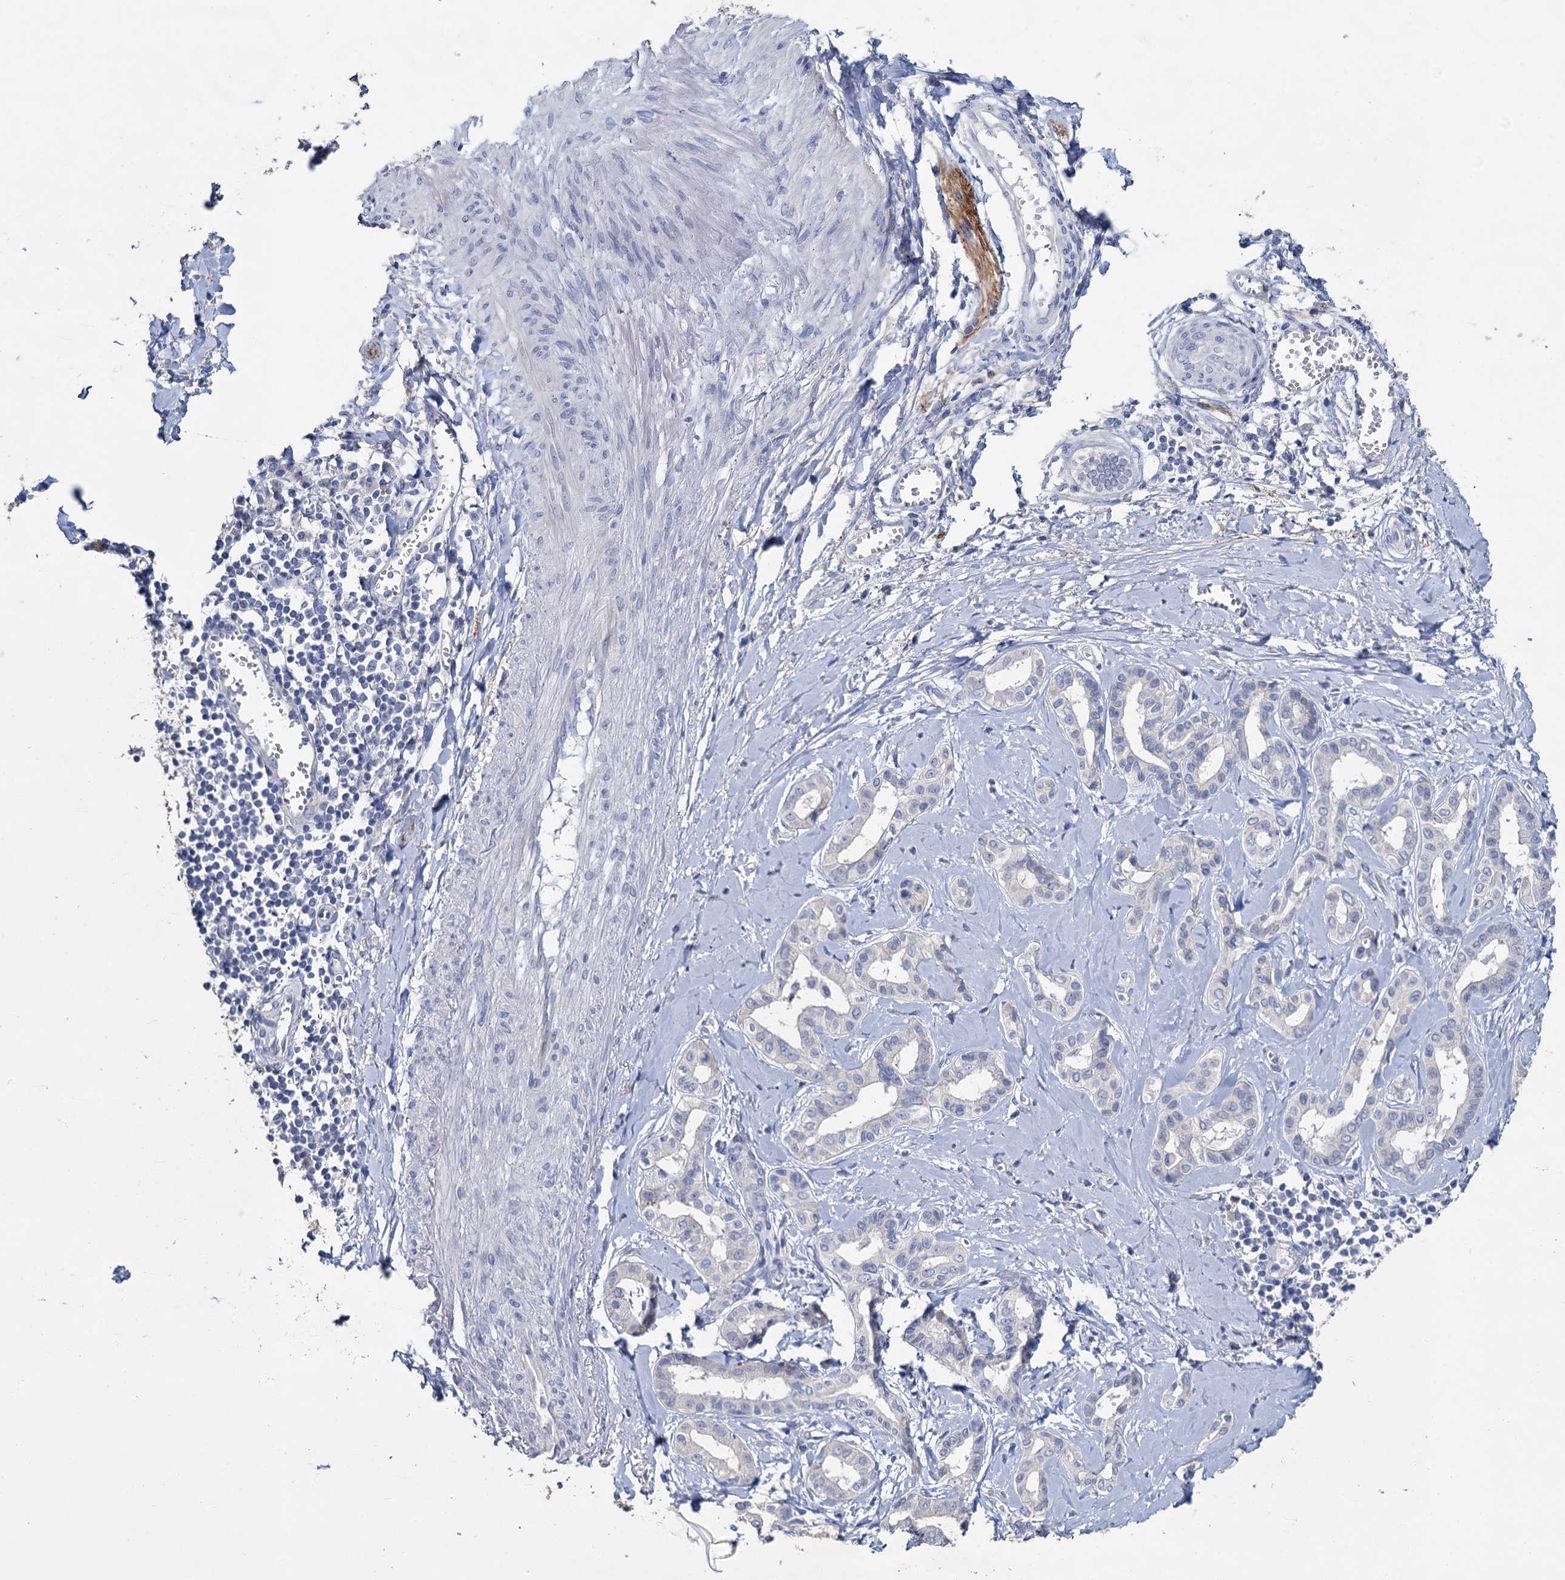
{"staining": {"intensity": "negative", "quantity": "none", "location": "none"}, "tissue": "liver cancer", "cell_type": "Tumor cells", "image_type": "cancer", "snomed": [{"axis": "morphology", "description": "Cholangiocarcinoma"}, {"axis": "topography", "description": "Liver"}], "caption": "IHC of human cholangiocarcinoma (liver) displays no expression in tumor cells.", "gene": "SNCB", "patient": {"sex": "female", "age": 77}}